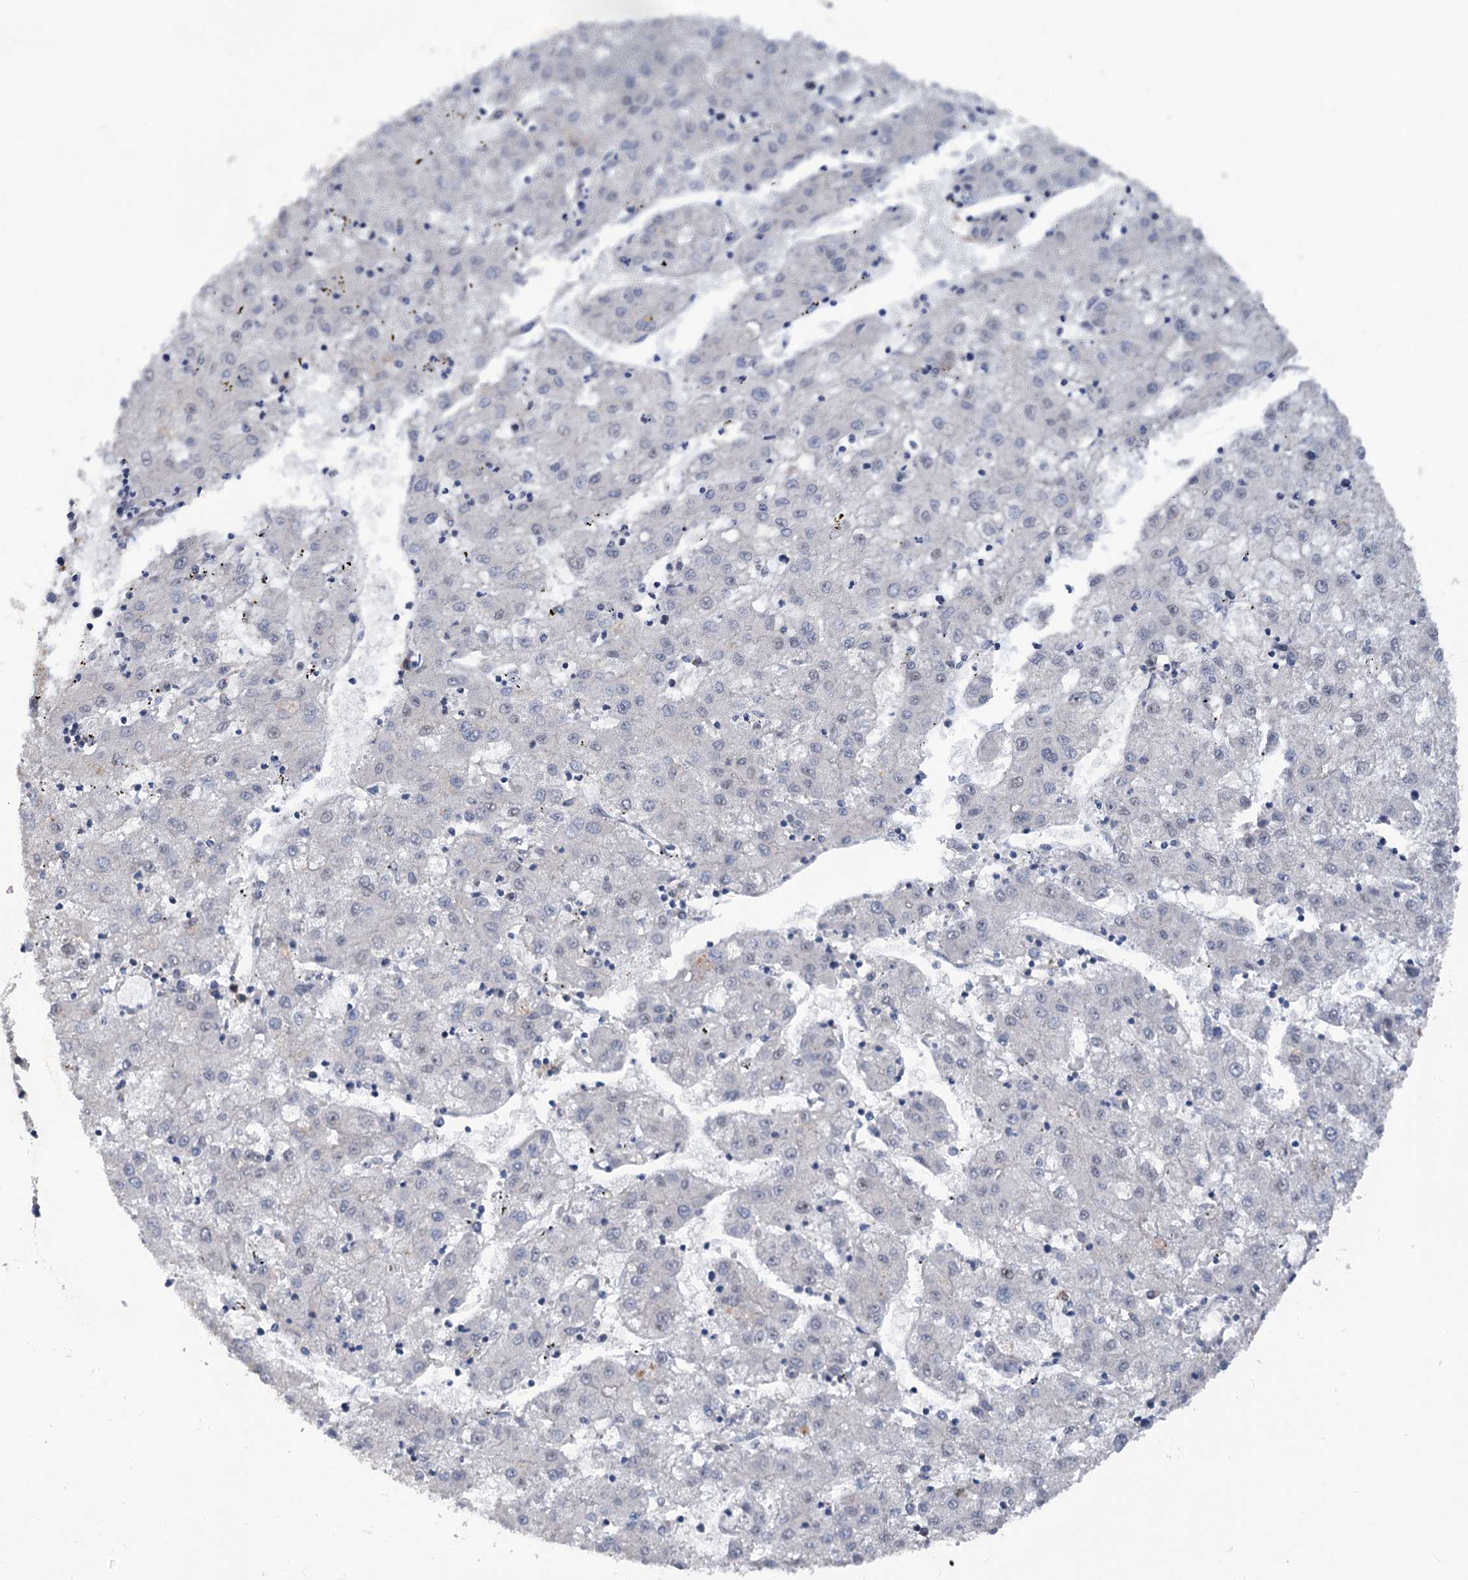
{"staining": {"intensity": "negative", "quantity": "none", "location": "none"}, "tissue": "liver cancer", "cell_type": "Tumor cells", "image_type": "cancer", "snomed": [{"axis": "morphology", "description": "Carcinoma, Hepatocellular, NOS"}, {"axis": "topography", "description": "Liver"}], "caption": "This is a image of IHC staining of liver cancer, which shows no positivity in tumor cells.", "gene": "PHF8", "patient": {"sex": "male", "age": 72}}